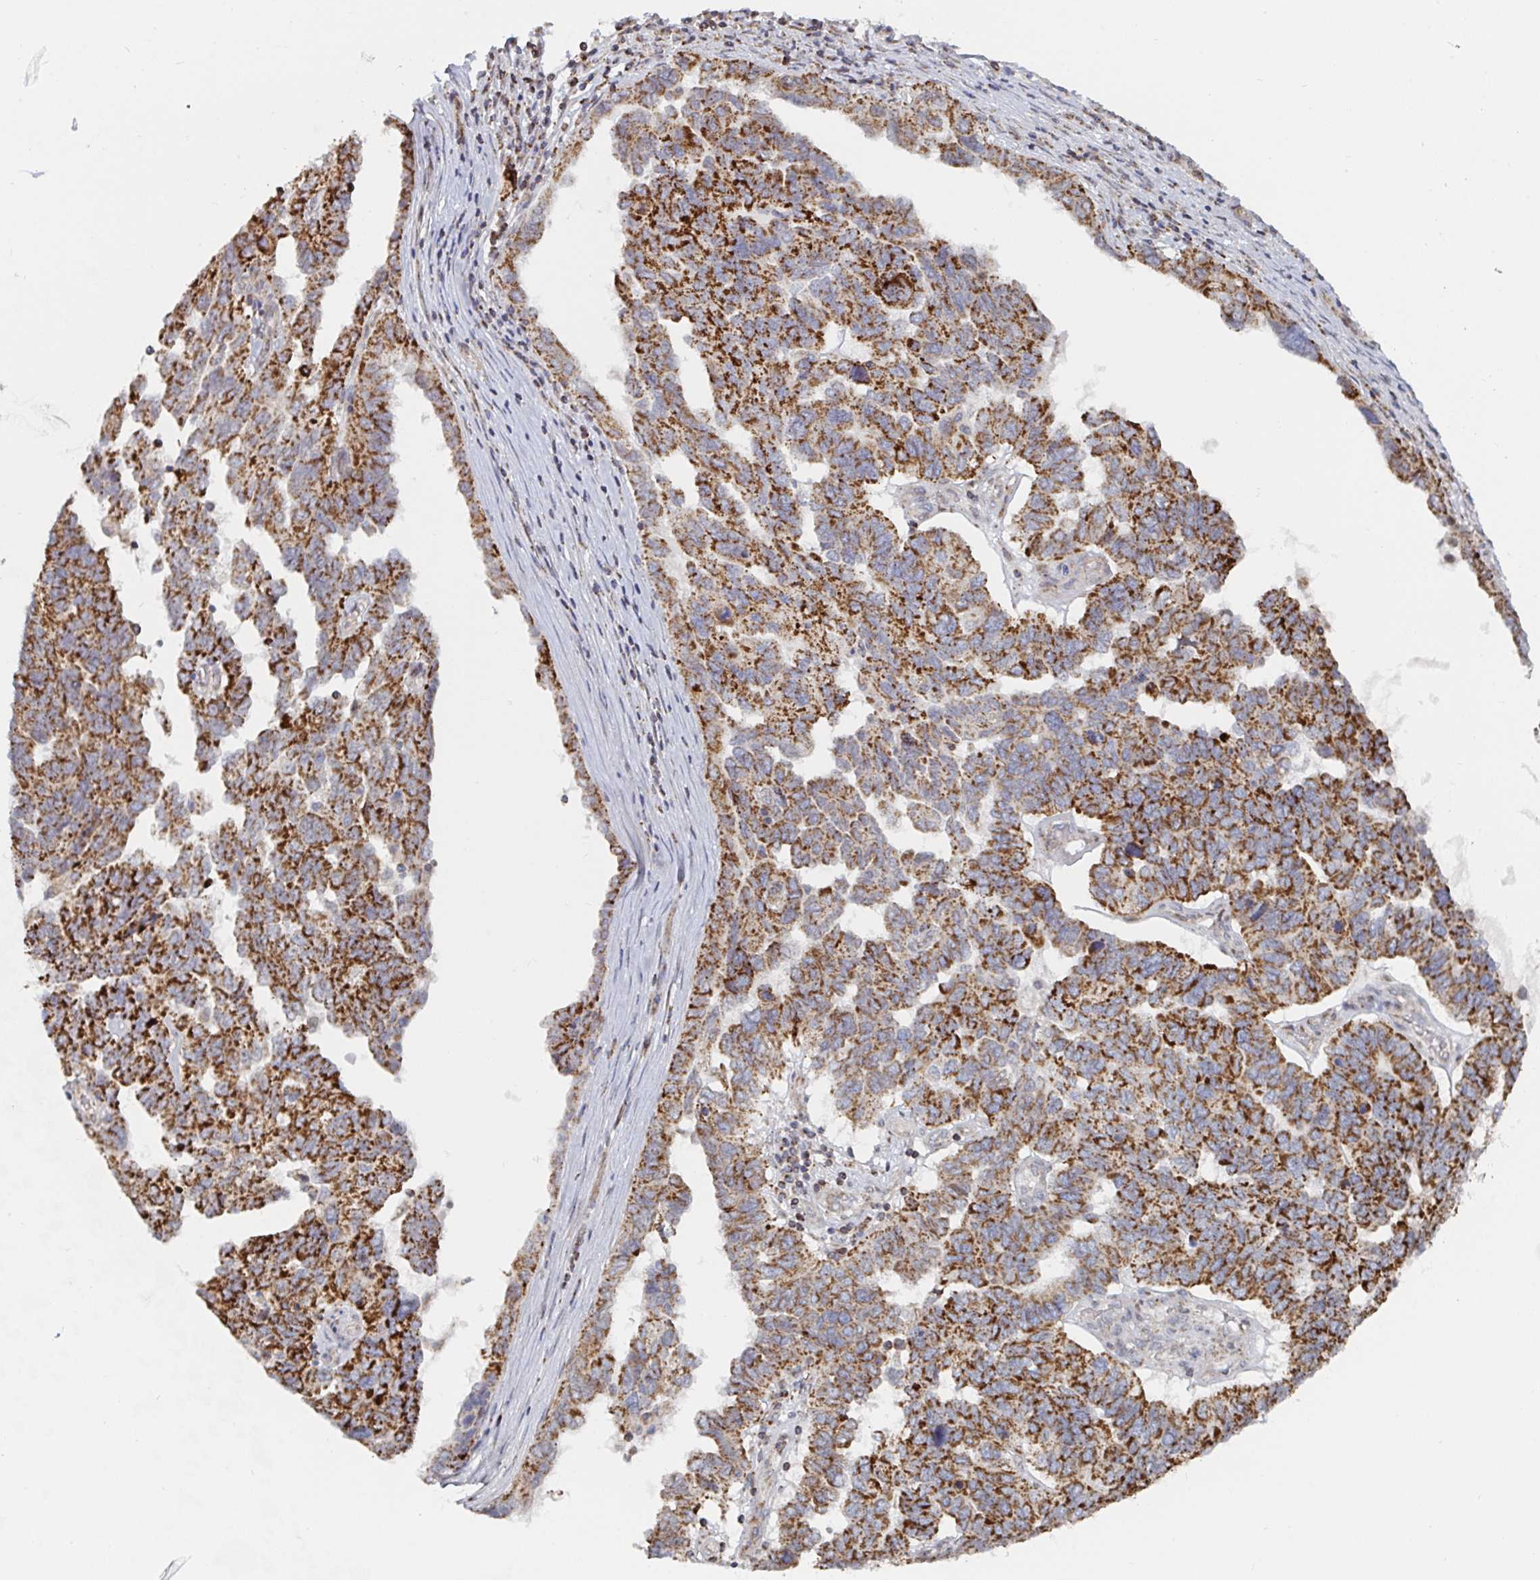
{"staining": {"intensity": "strong", "quantity": ">75%", "location": "cytoplasmic/membranous"}, "tissue": "ovarian cancer", "cell_type": "Tumor cells", "image_type": "cancer", "snomed": [{"axis": "morphology", "description": "Cystadenocarcinoma, serous, NOS"}, {"axis": "topography", "description": "Ovary"}], "caption": "IHC photomicrograph of neoplastic tissue: ovarian cancer (serous cystadenocarcinoma) stained using immunohistochemistry exhibits high levels of strong protein expression localized specifically in the cytoplasmic/membranous of tumor cells, appearing as a cytoplasmic/membranous brown color.", "gene": "STARD8", "patient": {"sex": "female", "age": 64}}